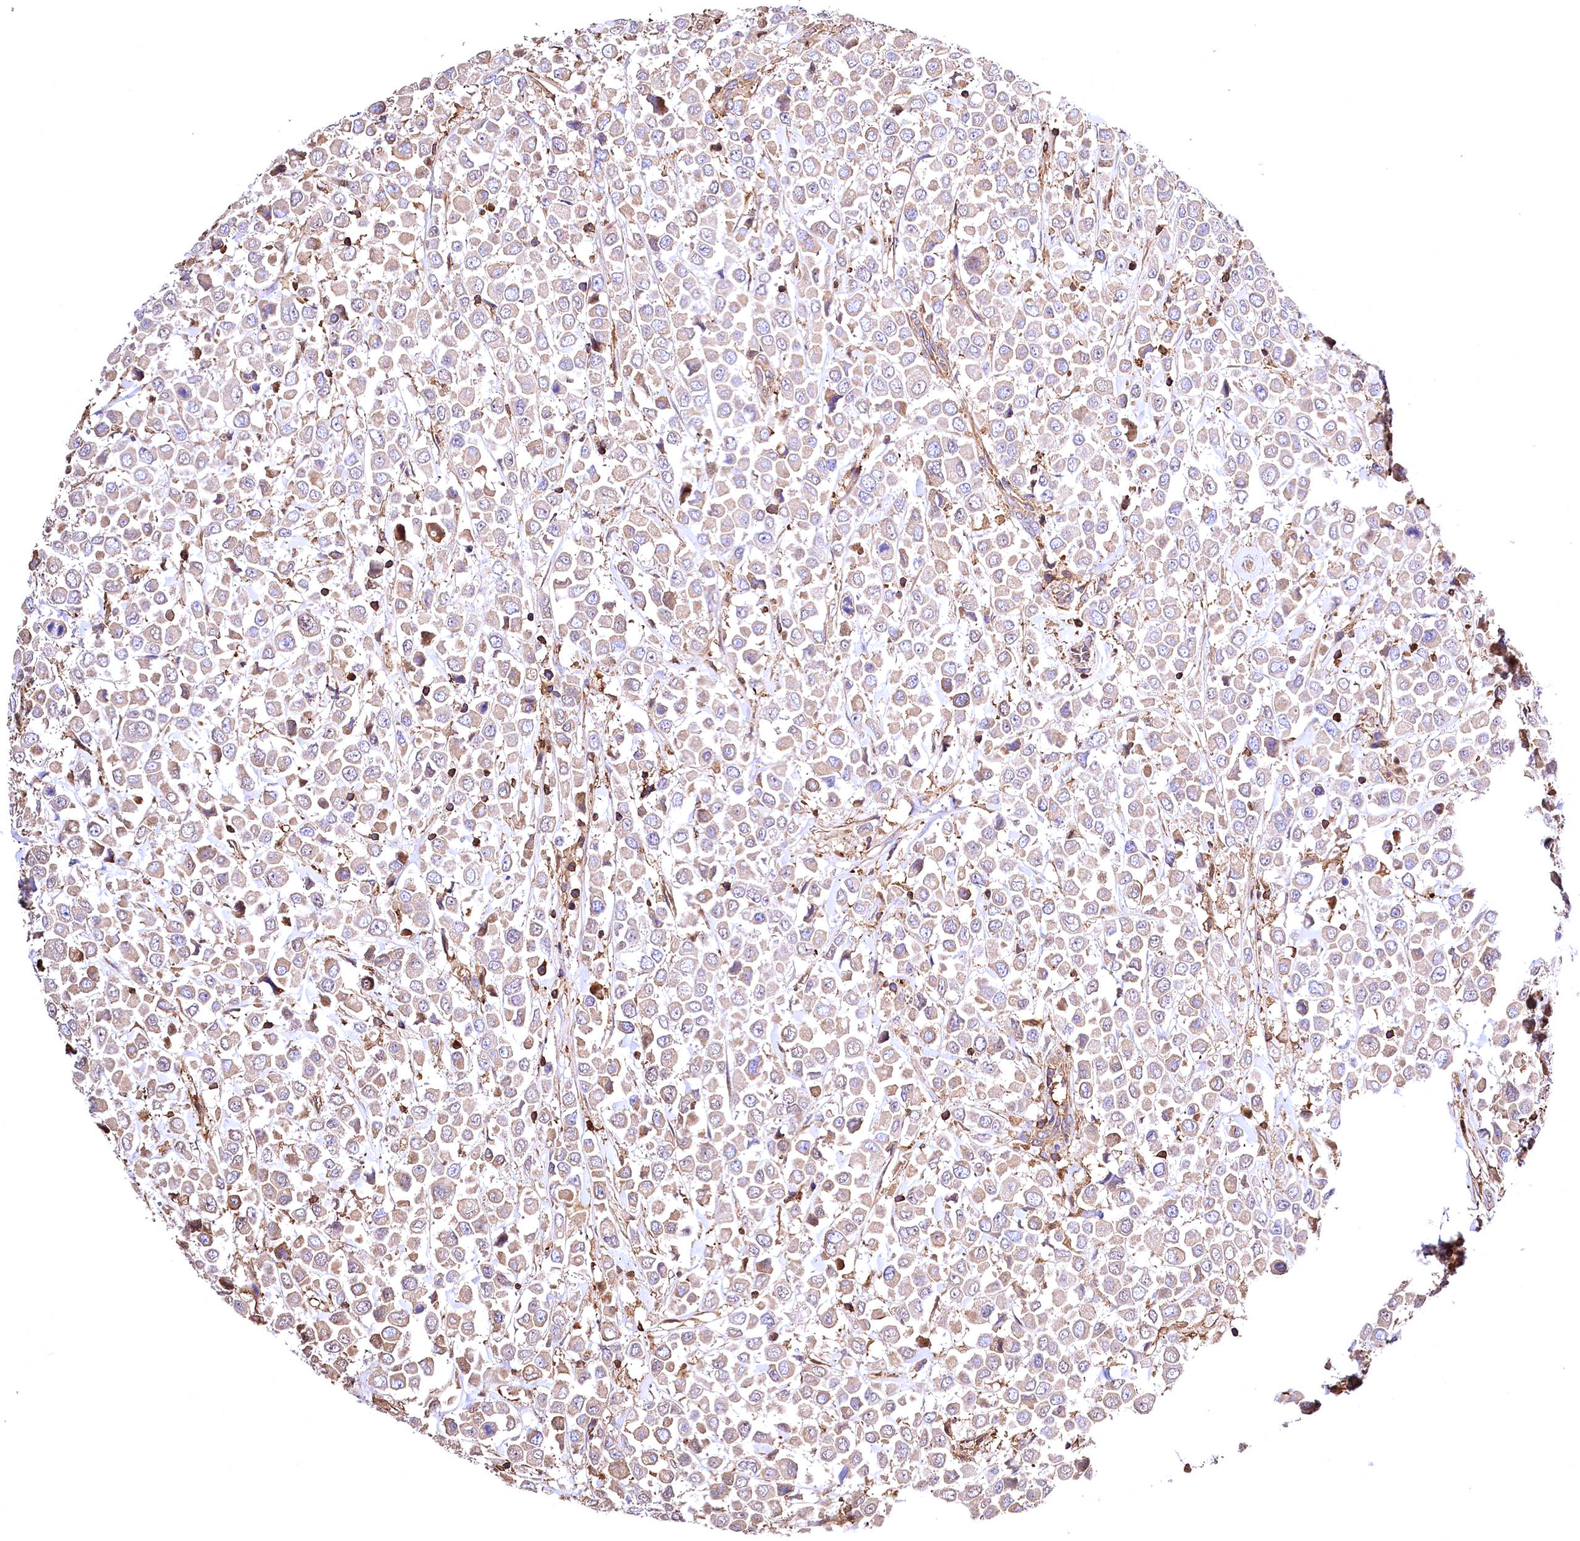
{"staining": {"intensity": "weak", "quantity": "<25%", "location": "cytoplasmic/membranous"}, "tissue": "breast cancer", "cell_type": "Tumor cells", "image_type": "cancer", "snomed": [{"axis": "morphology", "description": "Duct carcinoma"}, {"axis": "topography", "description": "Breast"}], "caption": "Human breast cancer (invasive ductal carcinoma) stained for a protein using immunohistochemistry exhibits no staining in tumor cells.", "gene": "RARS2", "patient": {"sex": "female", "age": 61}}